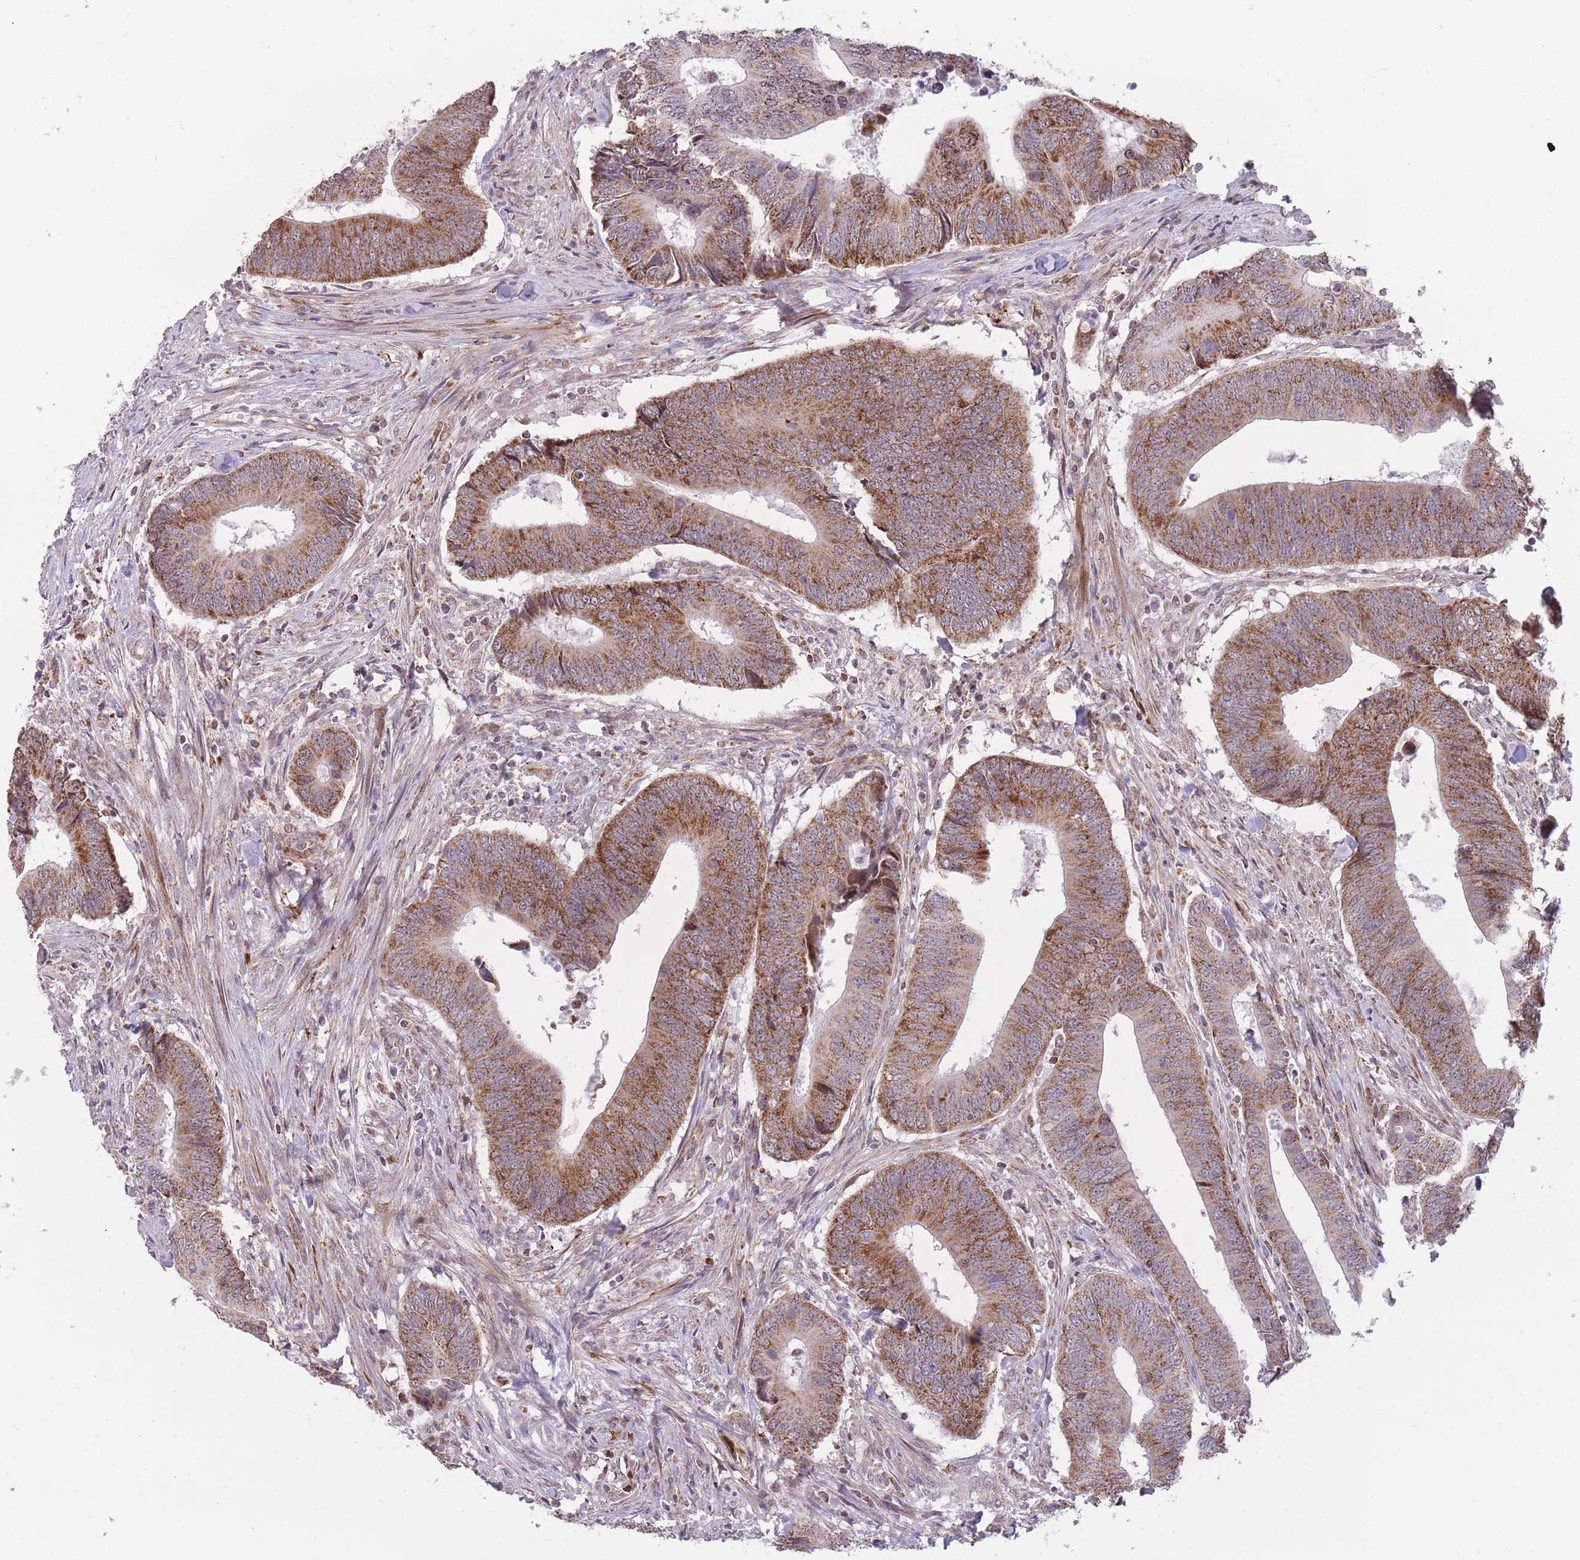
{"staining": {"intensity": "moderate", "quantity": ">75%", "location": "cytoplasmic/membranous"}, "tissue": "colorectal cancer", "cell_type": "Tumor cells", "image_type": "cancer", "snomed": [{"axis": "morphology", "description": "Adenocarcinoma, NOS"}, {"axis": "topography", "description": "Colon"}], "caption": "Adenocarcinoma (colorectal) stained with a brown dye demonstrates moderate cytoplasmic/membranous positive staining in approximately >75% of tumor cells.", "gene": "DPYSL4", "patient": {"sex": "male", "age": 87}}